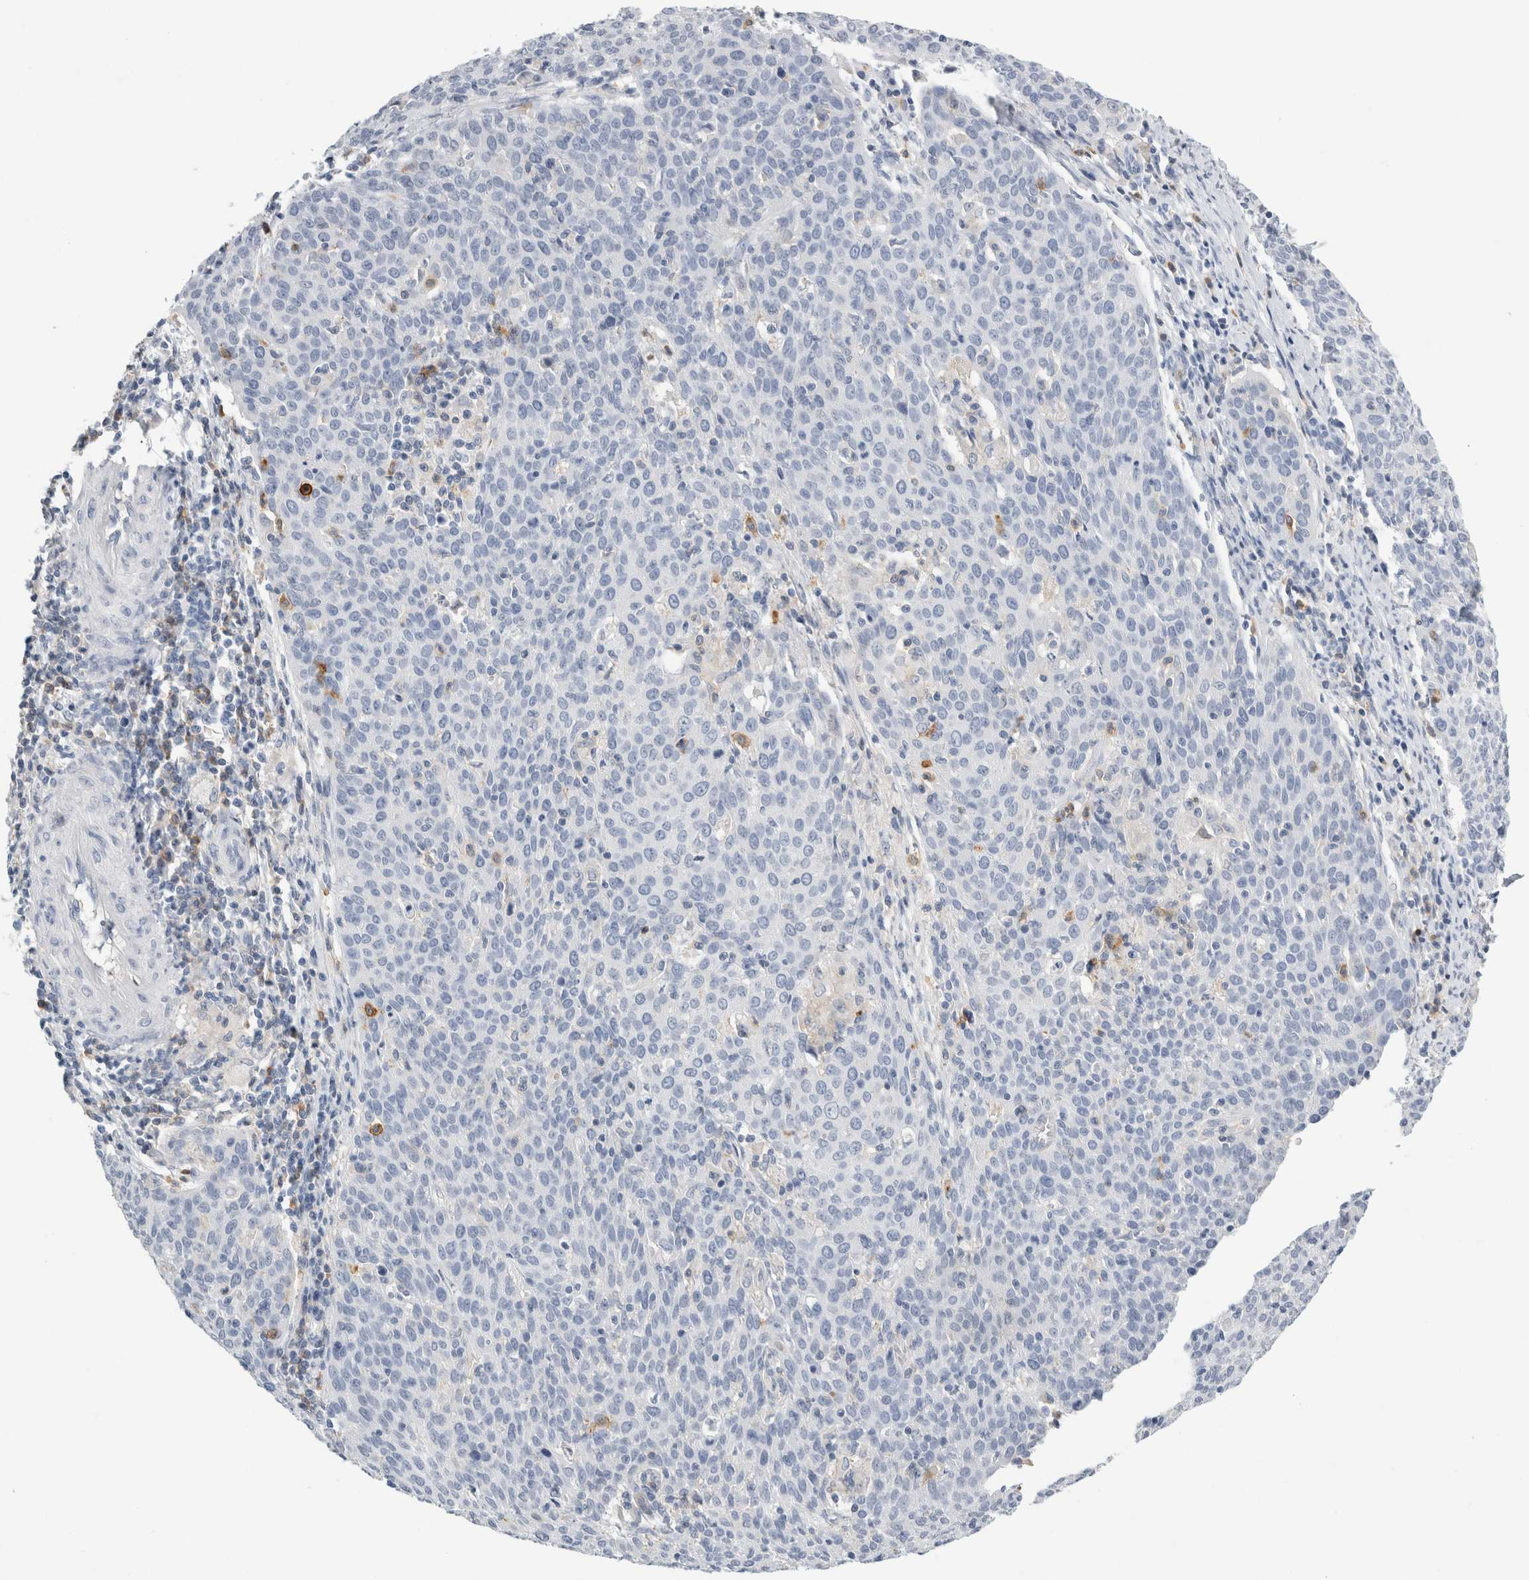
{"staining": {"intensity": "negative", "quantity": "none", "location": "none"}, "tissue": "cervical cancer", "cell_type": "Tumor cells", "image_type": "cancer", "snomed": [{"axis": "morphology", "description": "Squamous cell carcinoma, NOS"}, {"axis": "topography", "description": "Cervix"}], "caption": "Immunohistochemical staining of human cervical cancer (squamous cell carcinoma) displays no significant expression in tumor cells.", "gene": "P2RY2", "patient": {"sex": "female", "age": 38}}